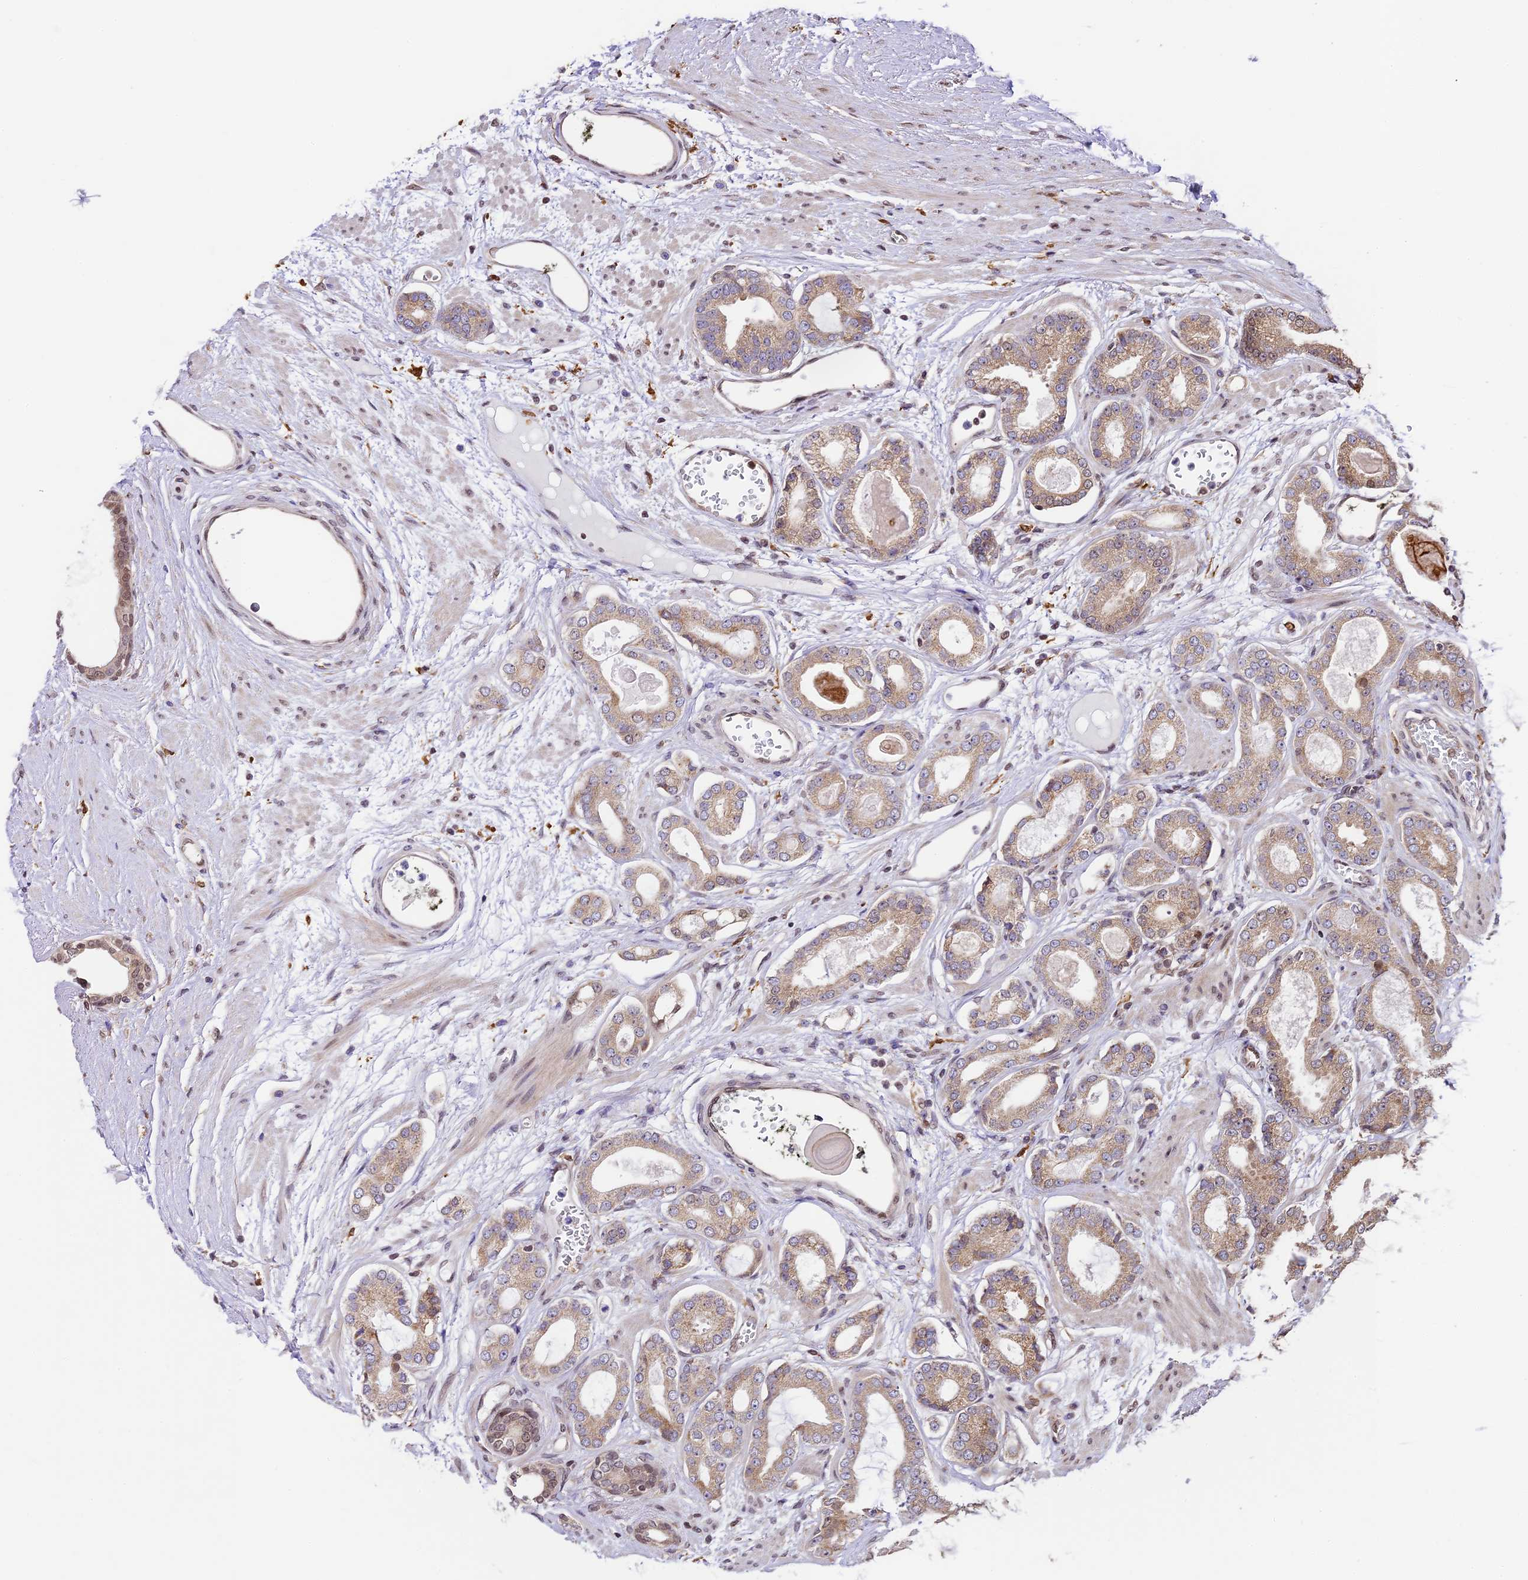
{"staining": {"intensity": "moderate", "quantity": ">75%", "location": "cytoplasmic/membranous"}, "tissue": "prostate cancer", "cell_type": "Tumor cells", "image_type": "cancer", "snomed": [{"axis": "morphology", "description": "Adenocarcinoma, Low grade"}, {"axis": "topography", "description": "Prostate"}], "caption": "Adenocarcinoma (low-grade) (prostate) stained with DAB (3,3'-diaminobenzidine) IHC exhibits medium levels of moderate cytoplasmic/membranous positivity in about >75% of tumor cells.", "gene": "TRIM22", "patient": {"sex": "male", "age": 60}}